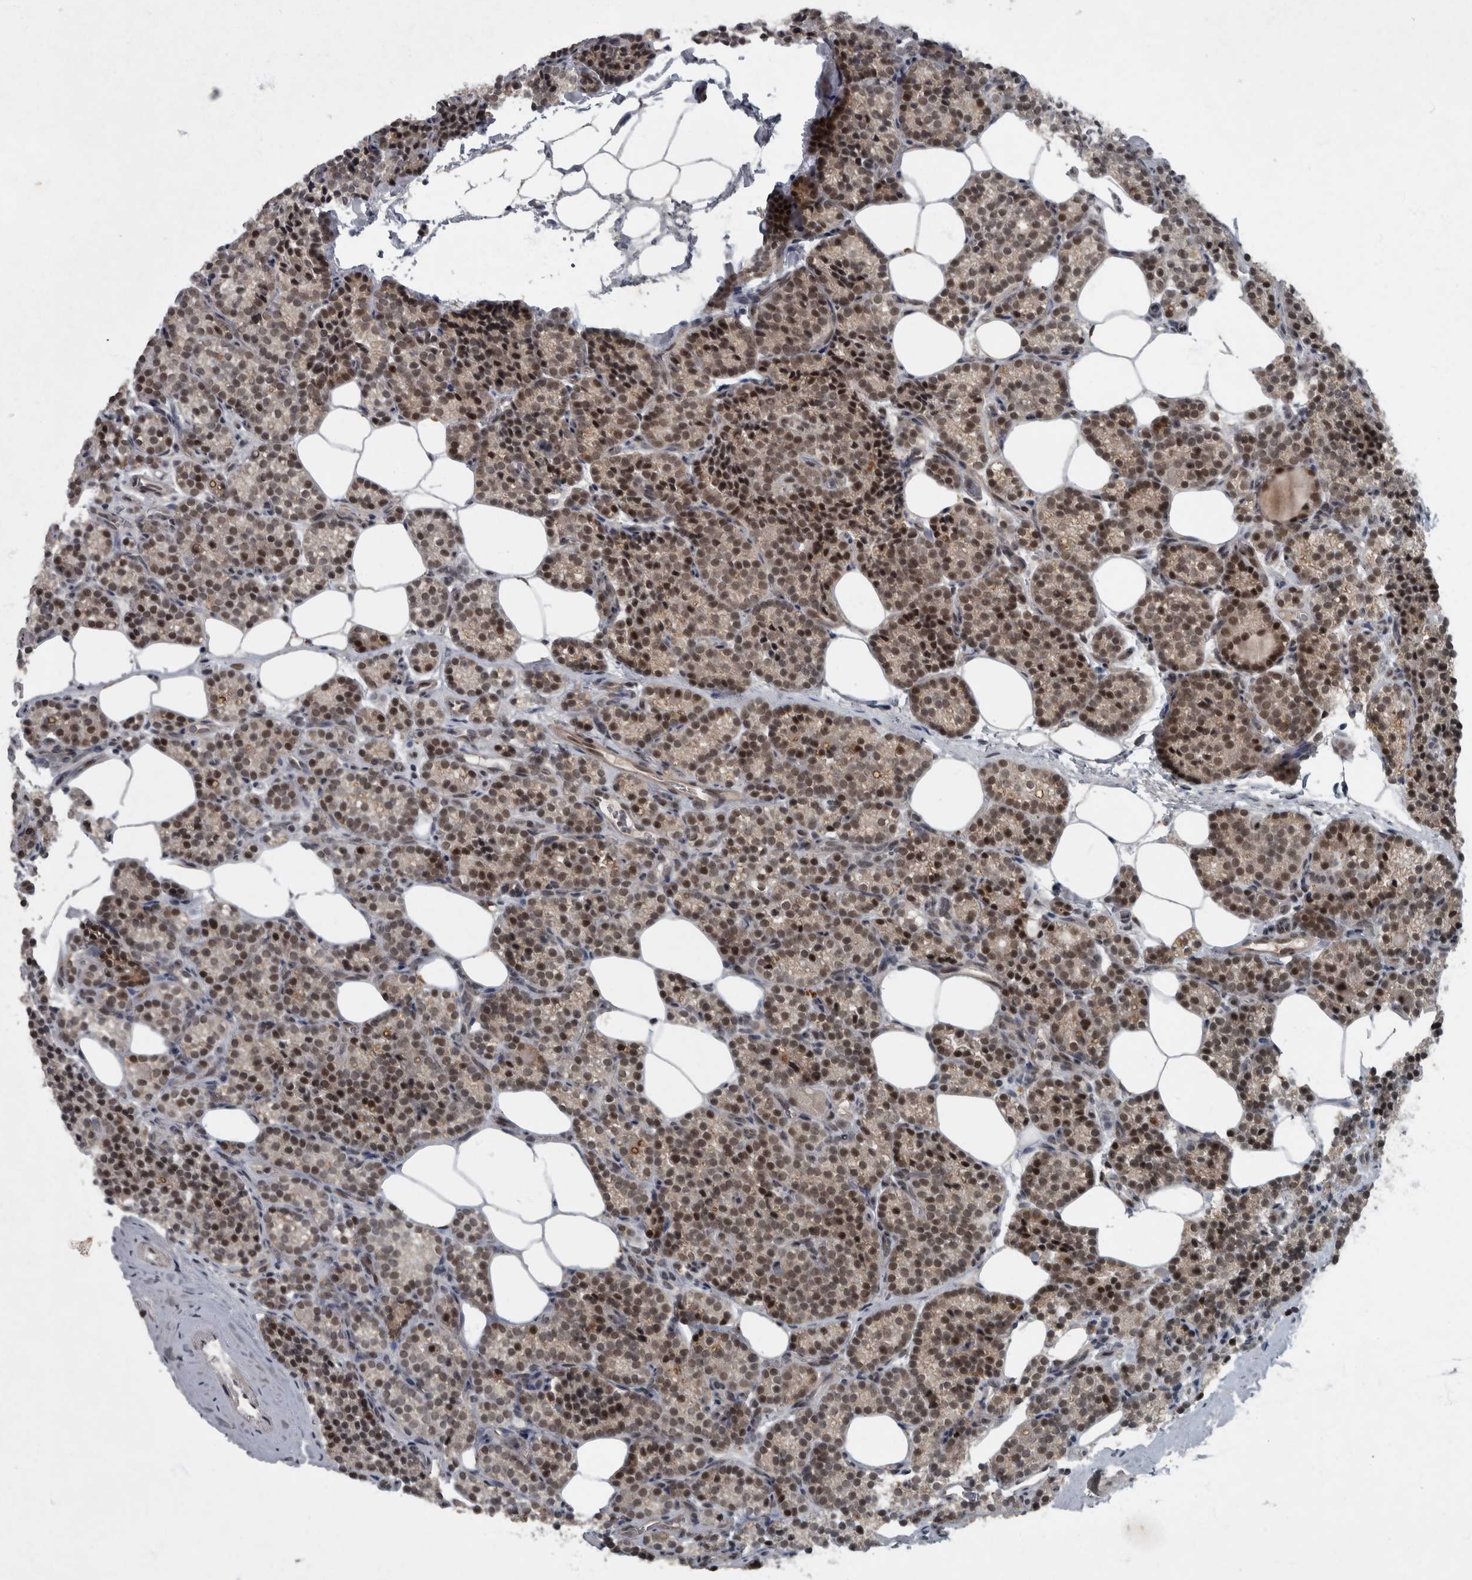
{"staining": {"intensity": "strong", "quantity": ">75%", "location": "nuclear"}, "tissue": "parathyroid gland", "cell_type": "Glandular cells", "image_type": "normal", "snomed": [{"axis": "morphology", "description": "Normal tissue, NOS"}, {"axis": "topography", "description": "Parathyroid gland"}], "caption": "Approximately >75% of glandular cells in benign parathyroid gland reveal strong nuclear protein expression as visualized by brown immunohistochemical staining.", "gene": "WDR33", "patient": {"sex": "male", "age": 85}}